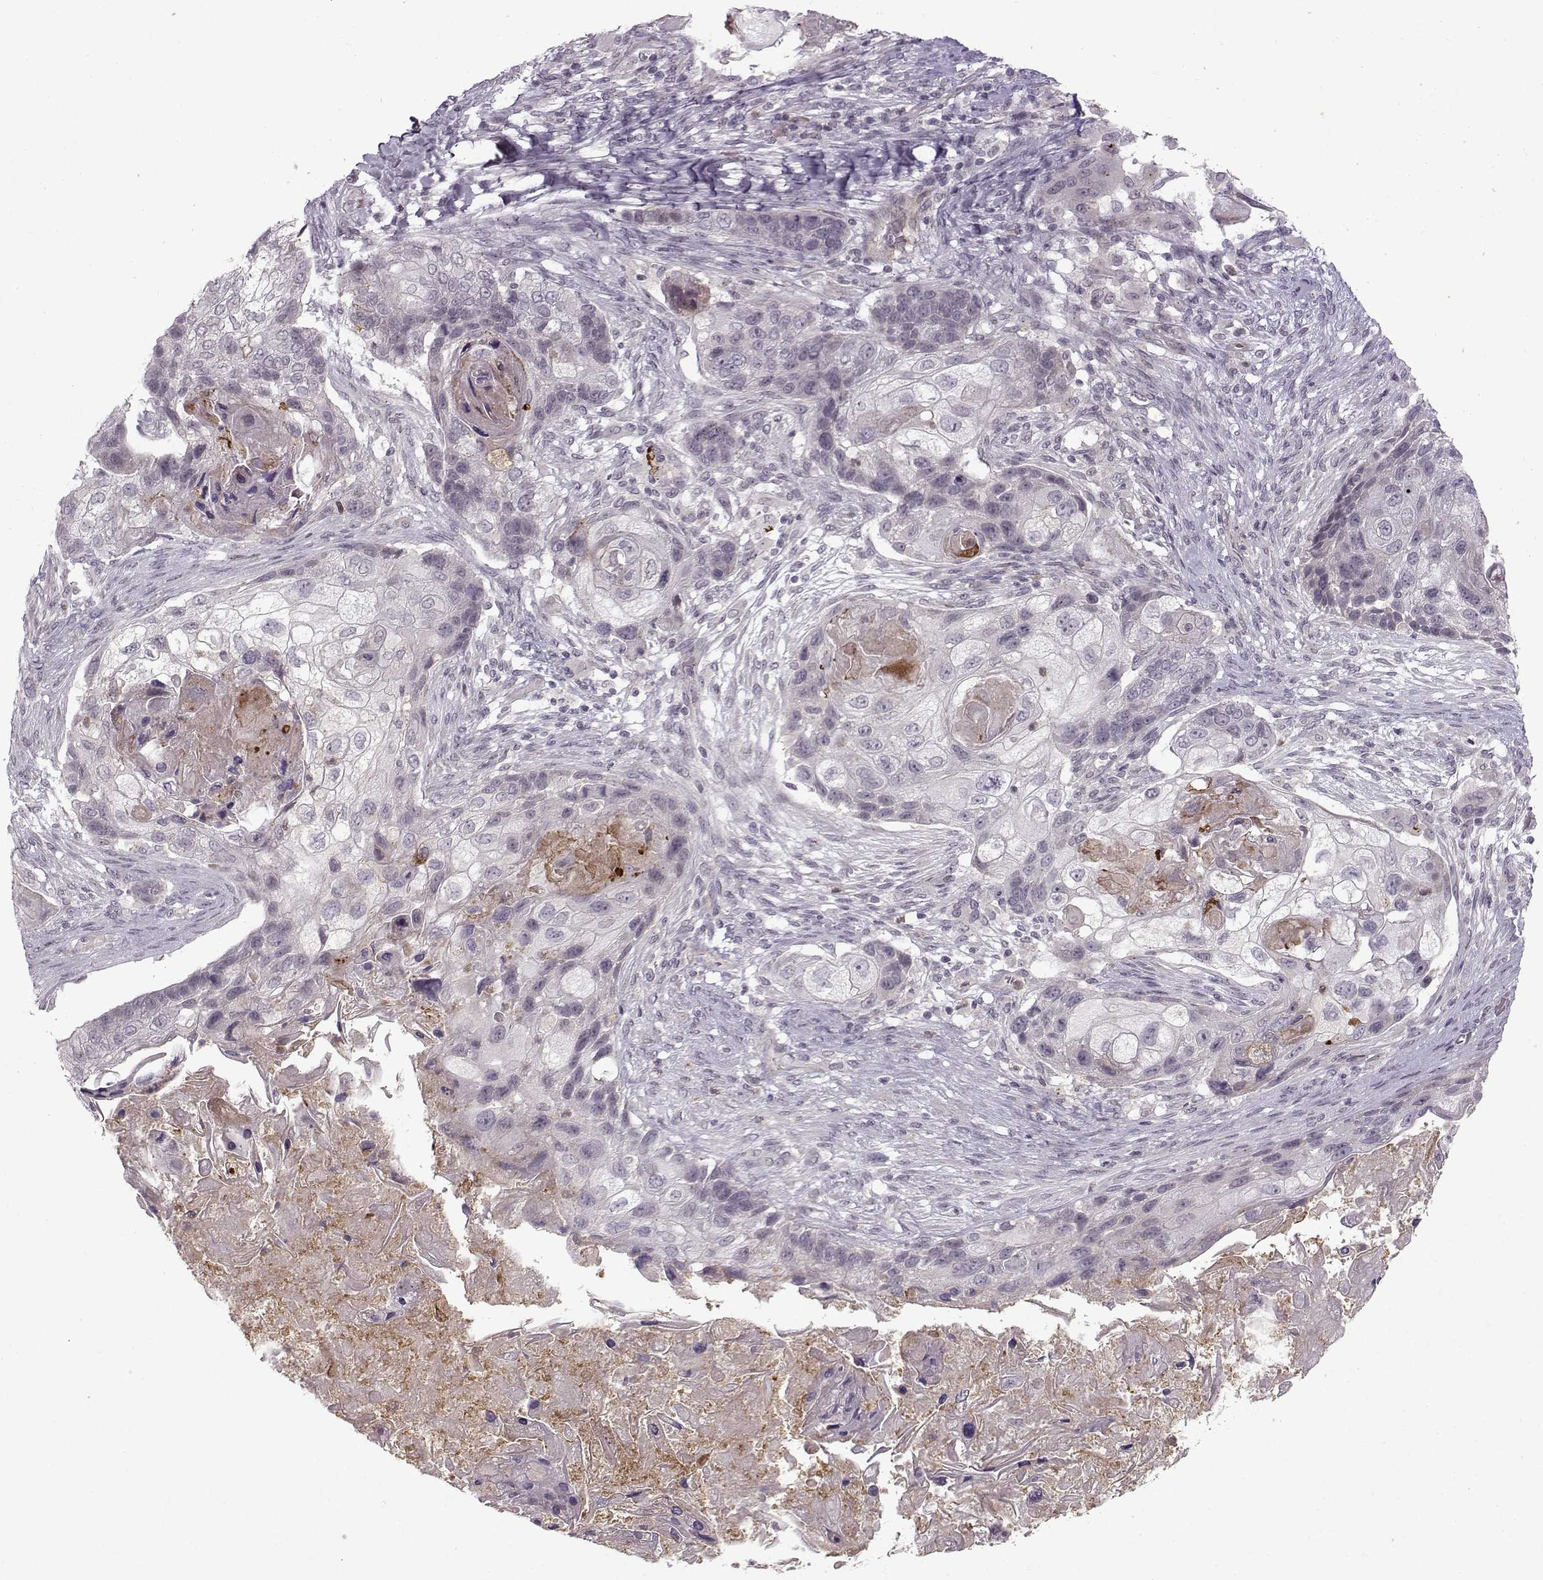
{"staining": {"intensity": "negative", "quantity": "none", "location": "none"}, "tissue": "lung cancer", "cell_type": "Tumor cells", "image_type": "cancer", "snomed": [{"axis": "morphology", "description": "Squamous cell carcinoma, NOS"}, {"axis": "topography", "description": "Lung"}], "caption": "High power microscopy photomicrograph of an IHC micrograph of lung squamous cell carcinoma, revealing no significant expression in tumor cells.", "gene": "OPRD1", "patient": {"sex": "male", "age": 69}}